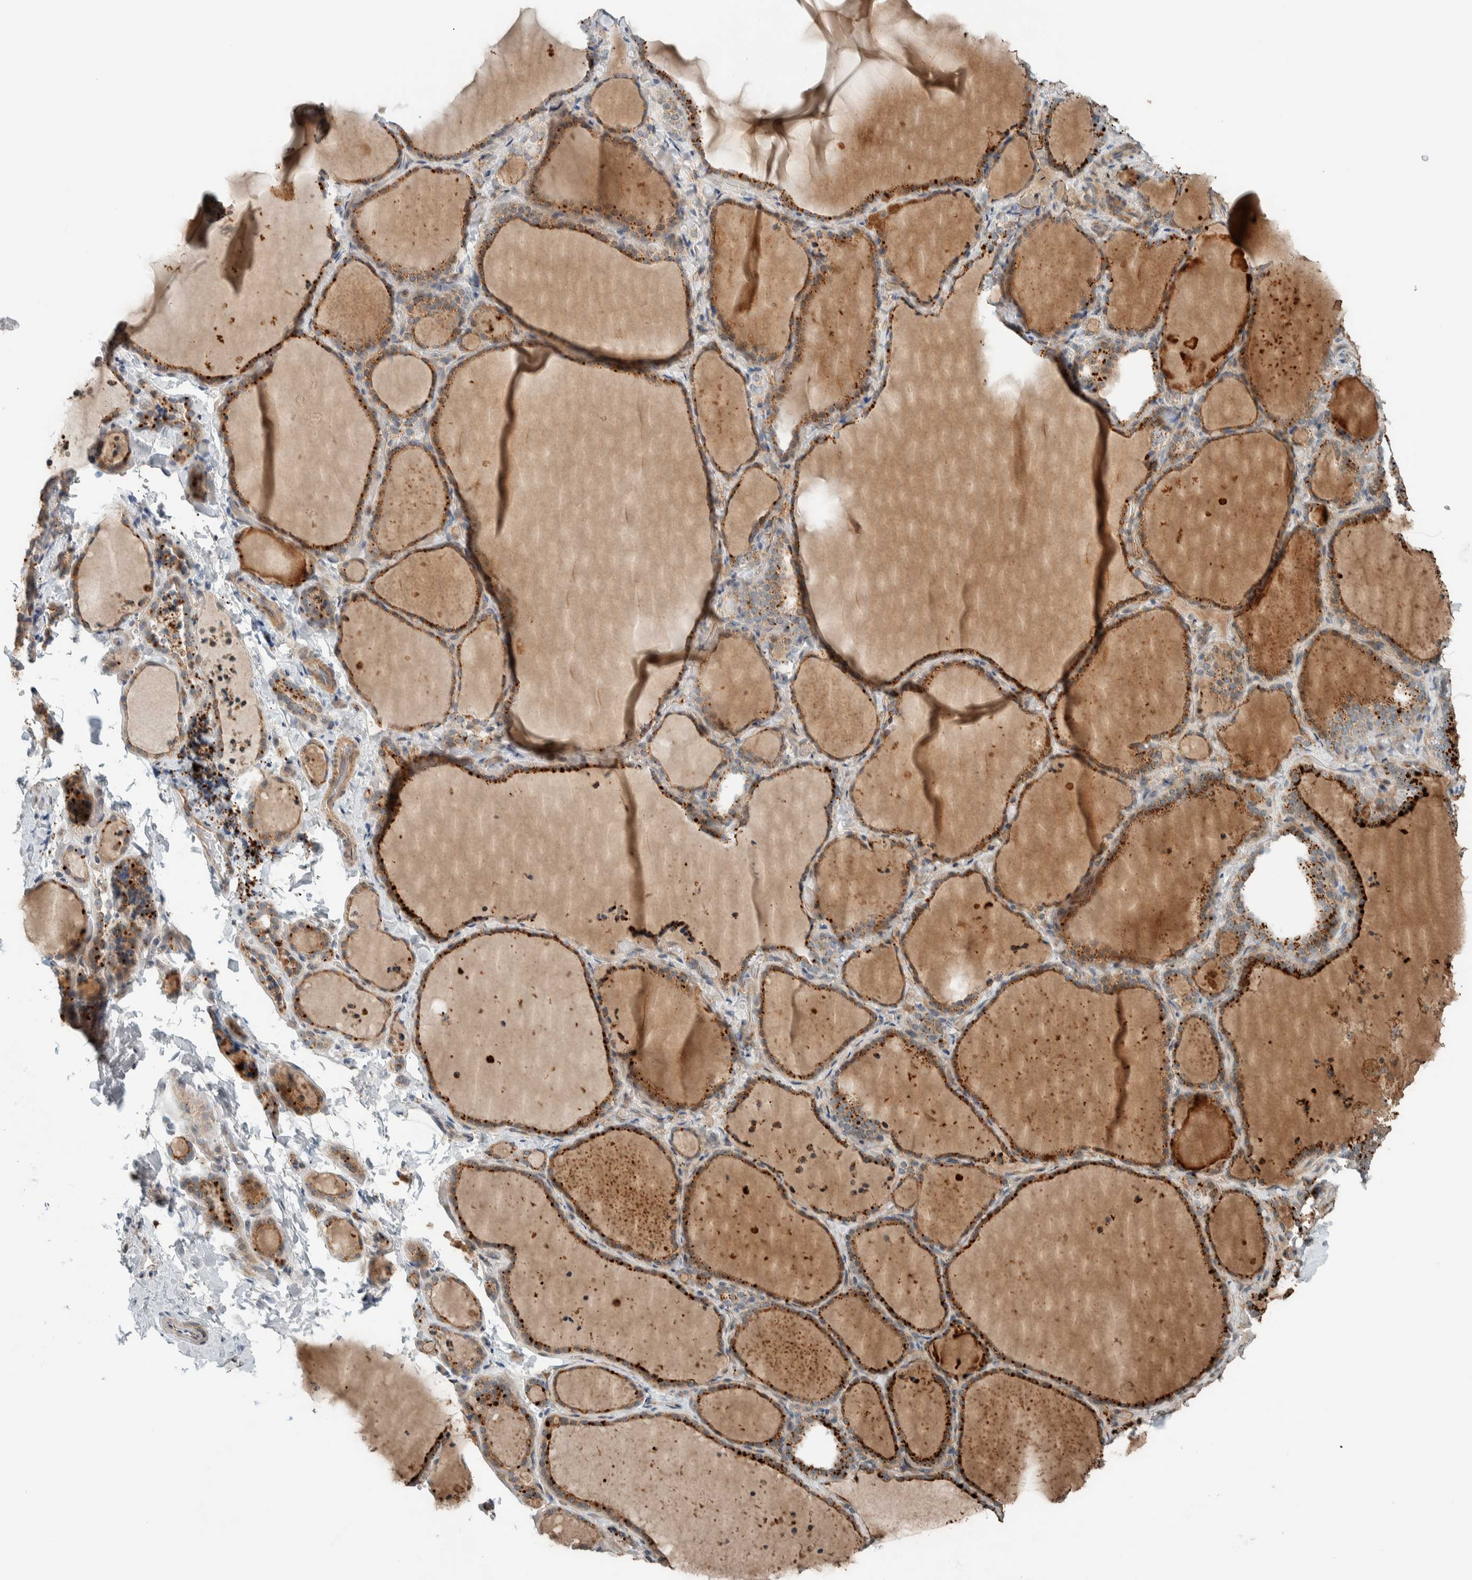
{"staining": {"intensity": "moderate", "quantity": ">75%", "location": "cytoplasmic/membranous"}, "tissue": "thyroid gland", "cell_type": "Glandular cells", "image_type": "normal", "snomed": [{"axis": "morphology", "description": "Normal tissue, NOS"}, {"axis": "topography", "description": "Thyroid gland"}], "caption": "A histopathology image of human thyroid gland stained for a protein displays moderate cytoplasmic/membranous brown staining in glandular cells.", "gene": "SLFN12L", "patient": {"sex": "female", "age": 22}}